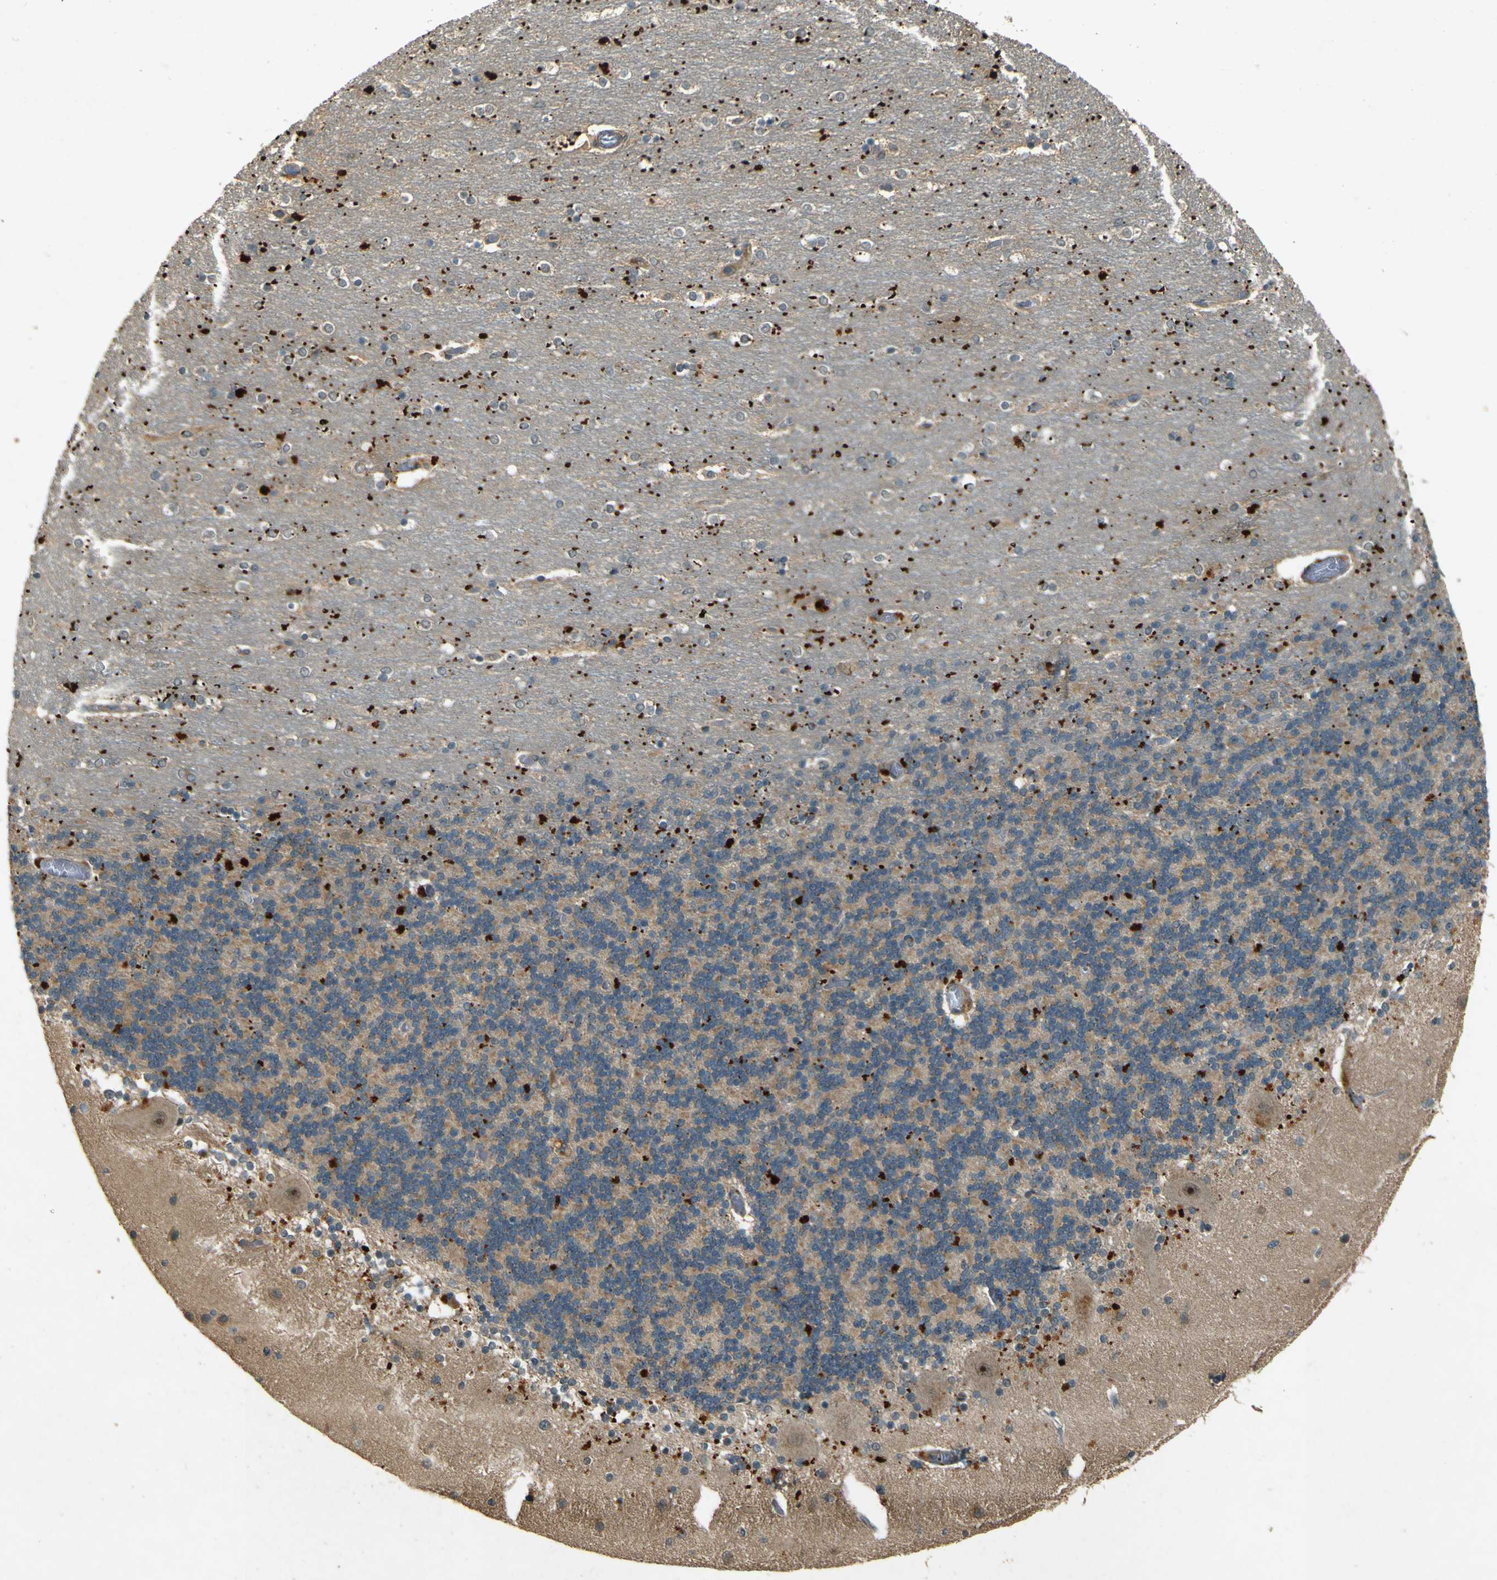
{"staining": {"intensity": "negative", "quantity": "none", "location": "none"}, "tissue": "cerebellum", "cell_type": "Cells in granular layer", "image_type": "normal", "snomed": [{"axis": "morphology", "description": "Normal tissue, NOS"}, {"axis": "topography", "description": "Cerebellum"}], "caption": "Cells in granular layer are negative for brown protein staining in unremarkable cerebellum. (Immunohistochemistry (ihc), brightfield microscopy, high magnification).", "gene": "MPDZ", "patient": {"sex": "female", "age": 54}}